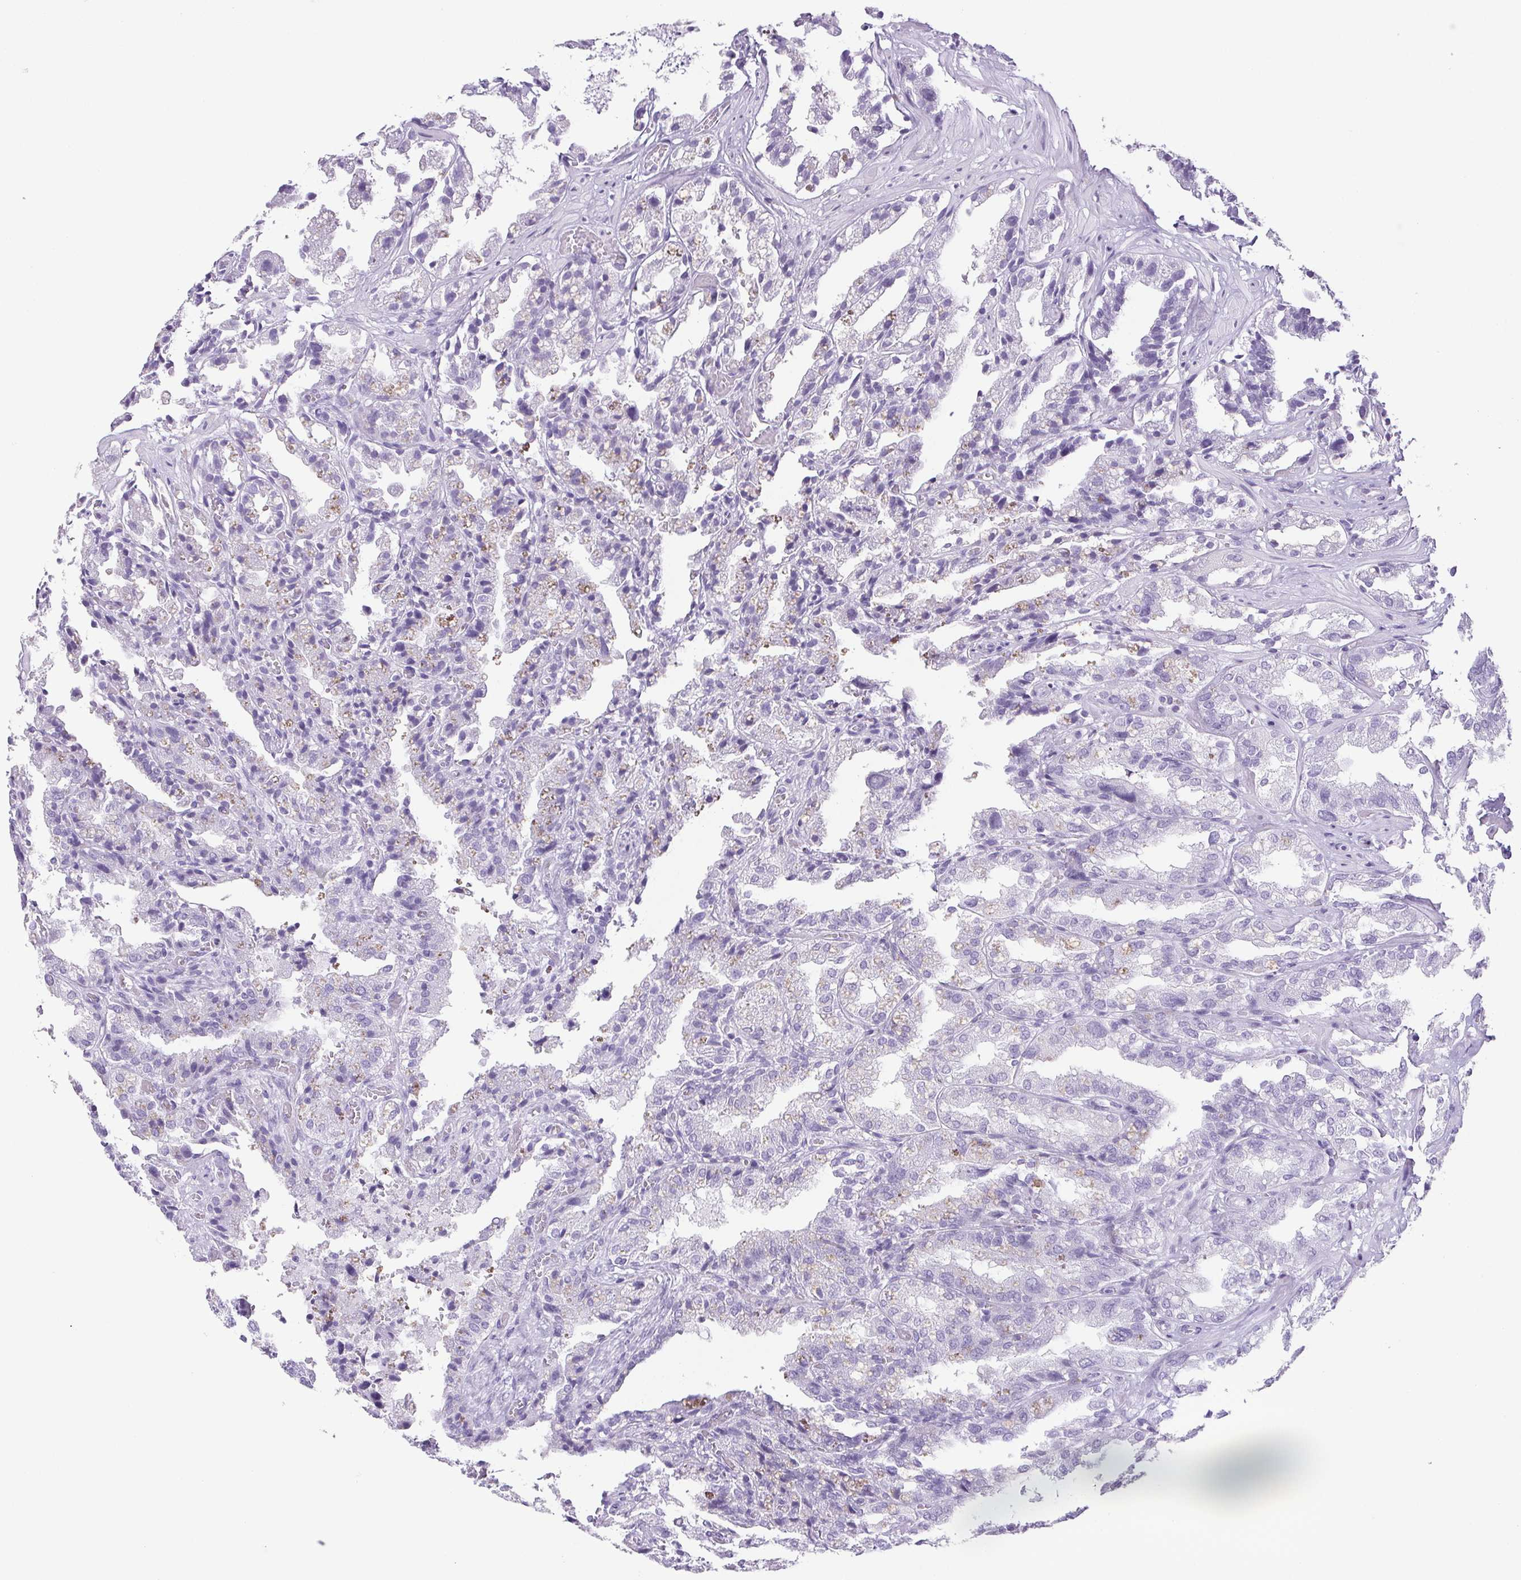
{"staining": {"intensity": "negative", "quantity": "none", "location": "none"}, "tissue": "seminal vesicle", "cell_type": "Glandular cells", "image_type": "normal", "snomed": [{"axis": "morphology", "description": "Normal tissue, NOS"}, {"axis": "topography", "description": "Seminal veicle"}], "caption": "Immunohistochemistry photomicrograph of unremarkable seminal vesicle stained for a protein (brown), which demonstrates no positivity in glandular cells.", "gene": "HLA", "patient": {"sex": "male", "age": 57}}